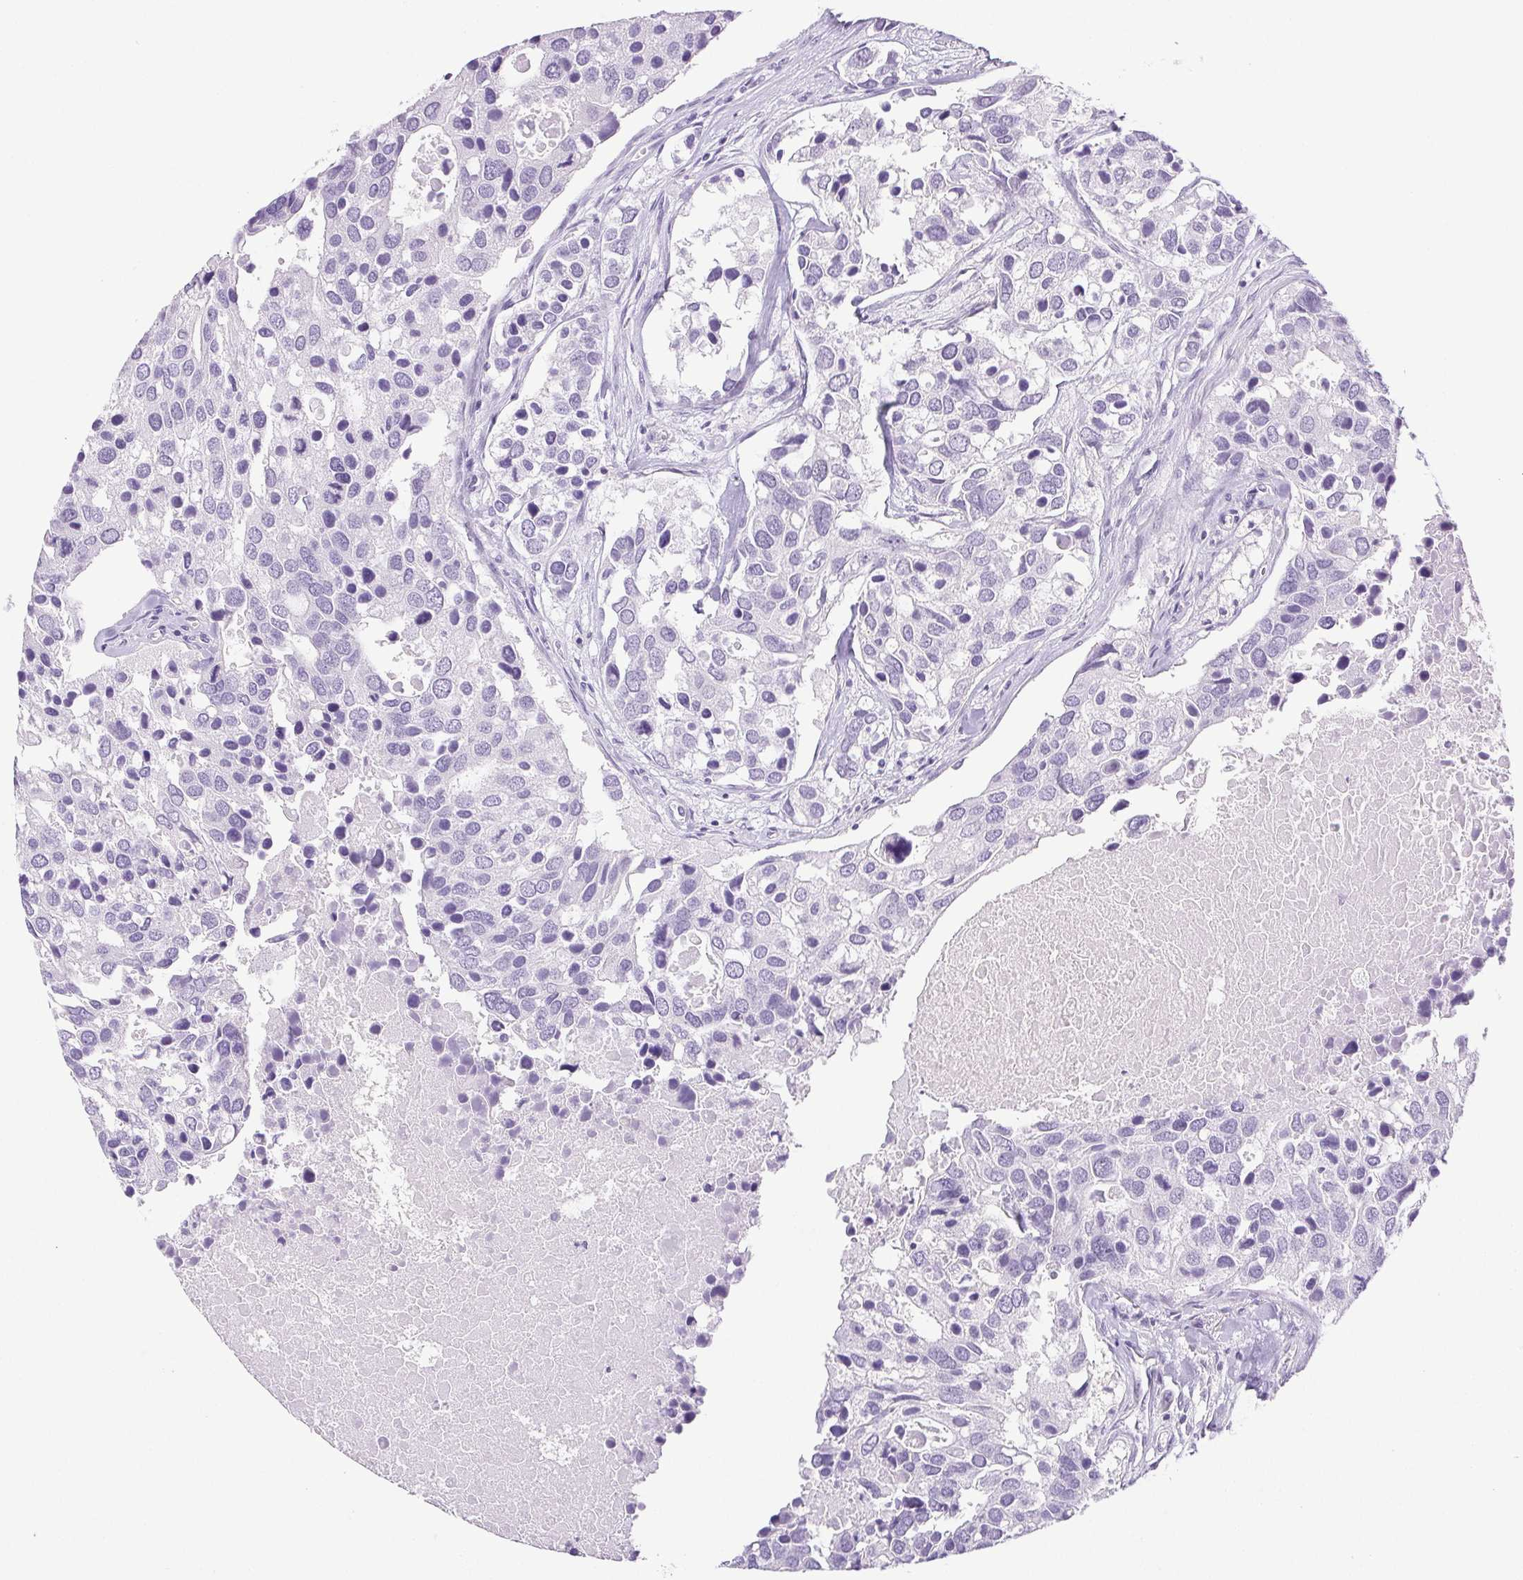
{"staining": {"intensity": "negative", "quantity": "none", "location": "none"}, "tissue": "breast cancer", "cell_type": "Tumor cells", "image_type": "cancer", "snomed": [{"axis": "morphology", "description": "Duct carcinoma"}, {"axis": "topography", "description": "Breast"}], "caption": "A high-resolution photomicrograph shows IHC staining of breast infiltrating ductal carcinoma, which demonstrates no significant staining in tumor cells.", "gene": "HLA-G", "patient": {"sex": "female", "age": 83}}